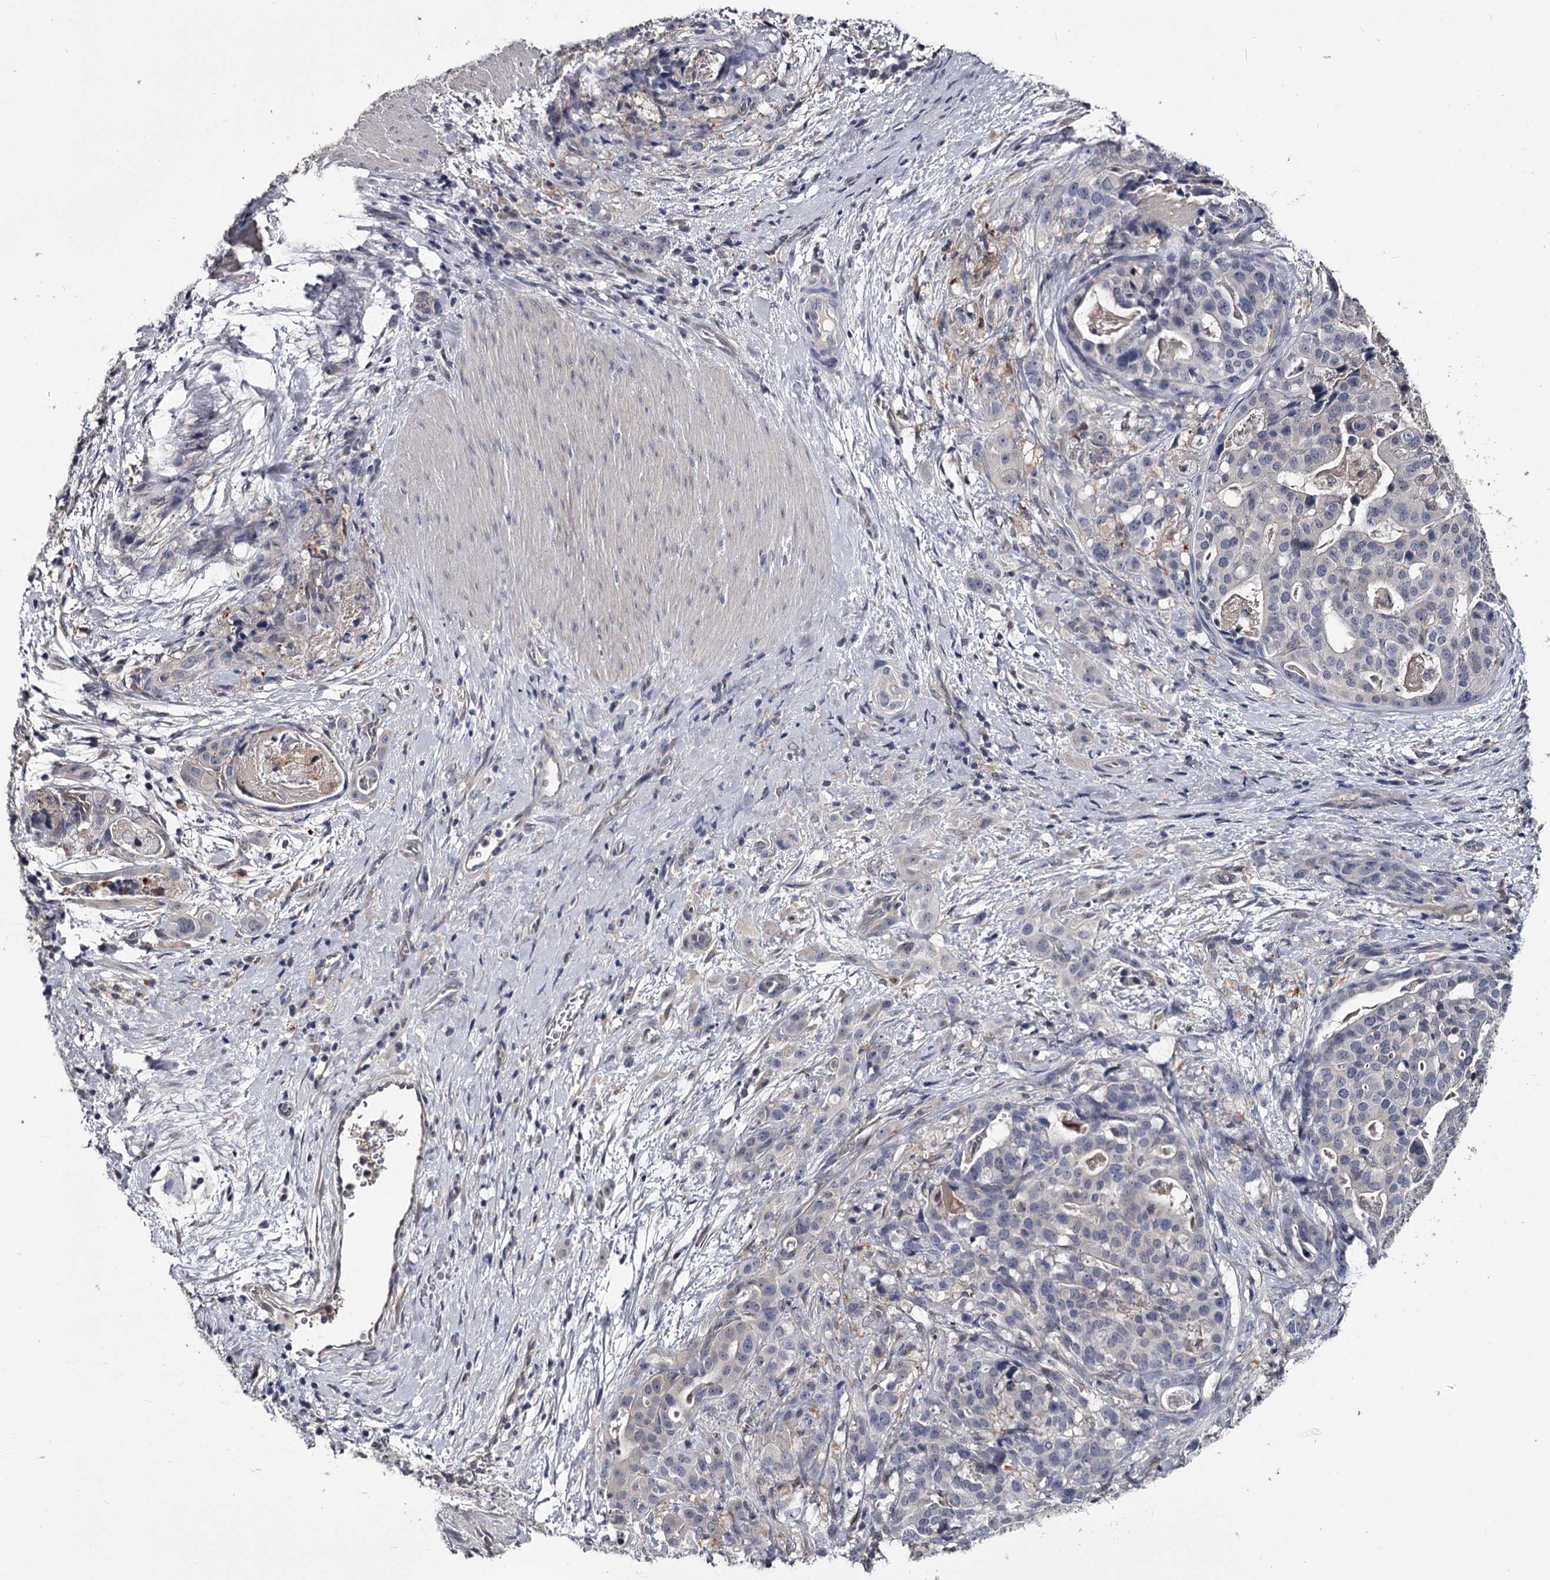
{"staining": {"intensity": "negative", "quantity": "none", "location": "none"}, "tissue": "stomach cancer", "cell_type": "Tumor cells", "image_type": "cancer", "snomed": [{"axis": "morphology", "description": "Adenocarcinoma, NOS"}, {"axis": "topography", "description": "Stomach"}], "caption": "Immunohistochemistry of human stomach cancer shows no positivity in tumor cells. Nuclei are stained in blue.", "gene": "GSTO1", "patient": {"sex": "male", "age": 48}}